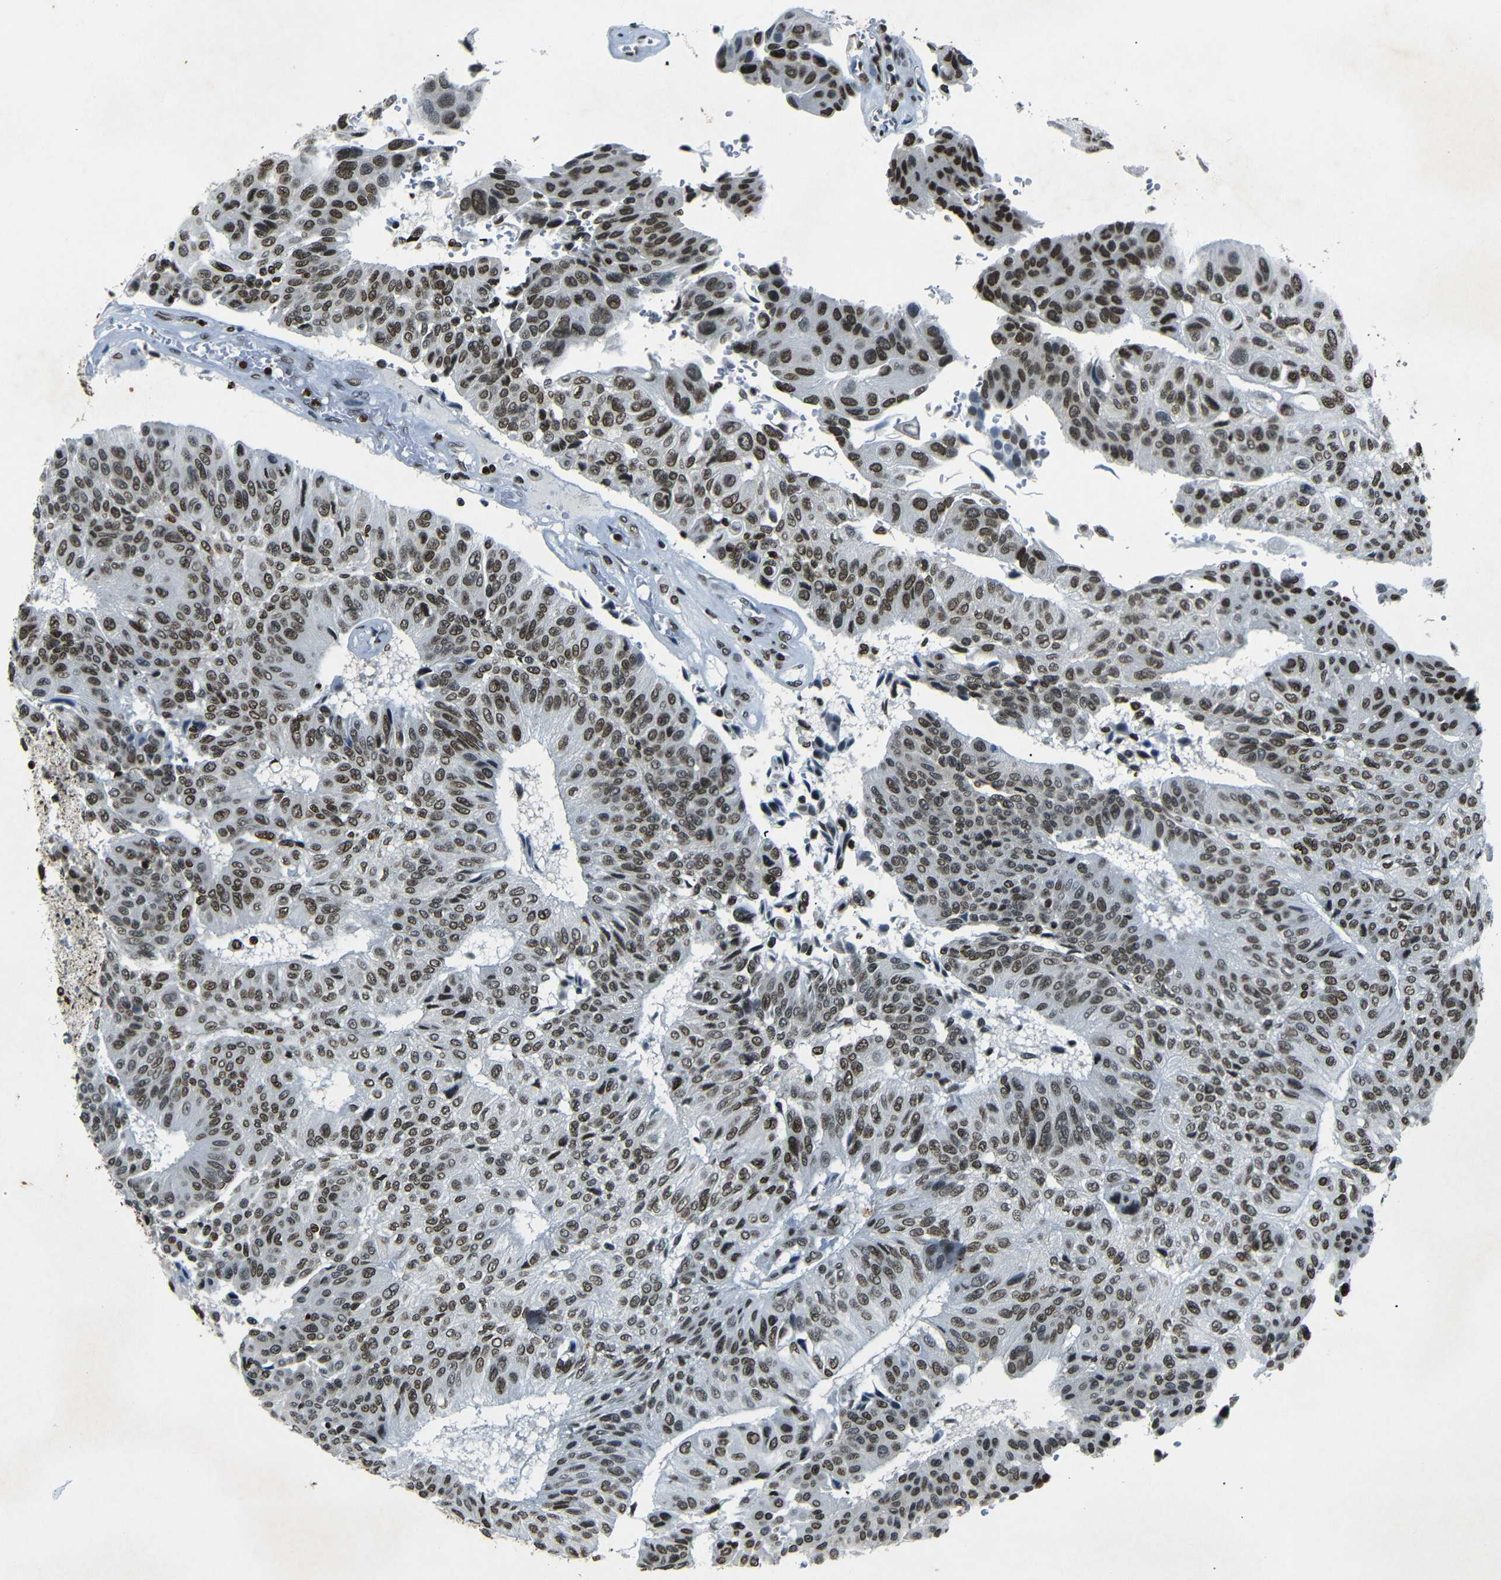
{"staining": {"intensity": "moderate", "quantity": ">75%", "location": "nuclear"}, "tissue": "urothelial cancer", "cell_type": "Tumor cells", "image_type": "cancer", "snomed": [{"axis": "morphology", "description": "Urothelial carcinoma, High grade"}, {"axis": "topography", "description": "Urinary bladder"}], "caption": "Immunohistochemistry (DAB) staining of urothelial cancer demonstrates moderate nuclear protein positivity in approximately >75% of tumor cells.", "gene": "HMGN1", "patient": {"sex": "male", "age": 66}}